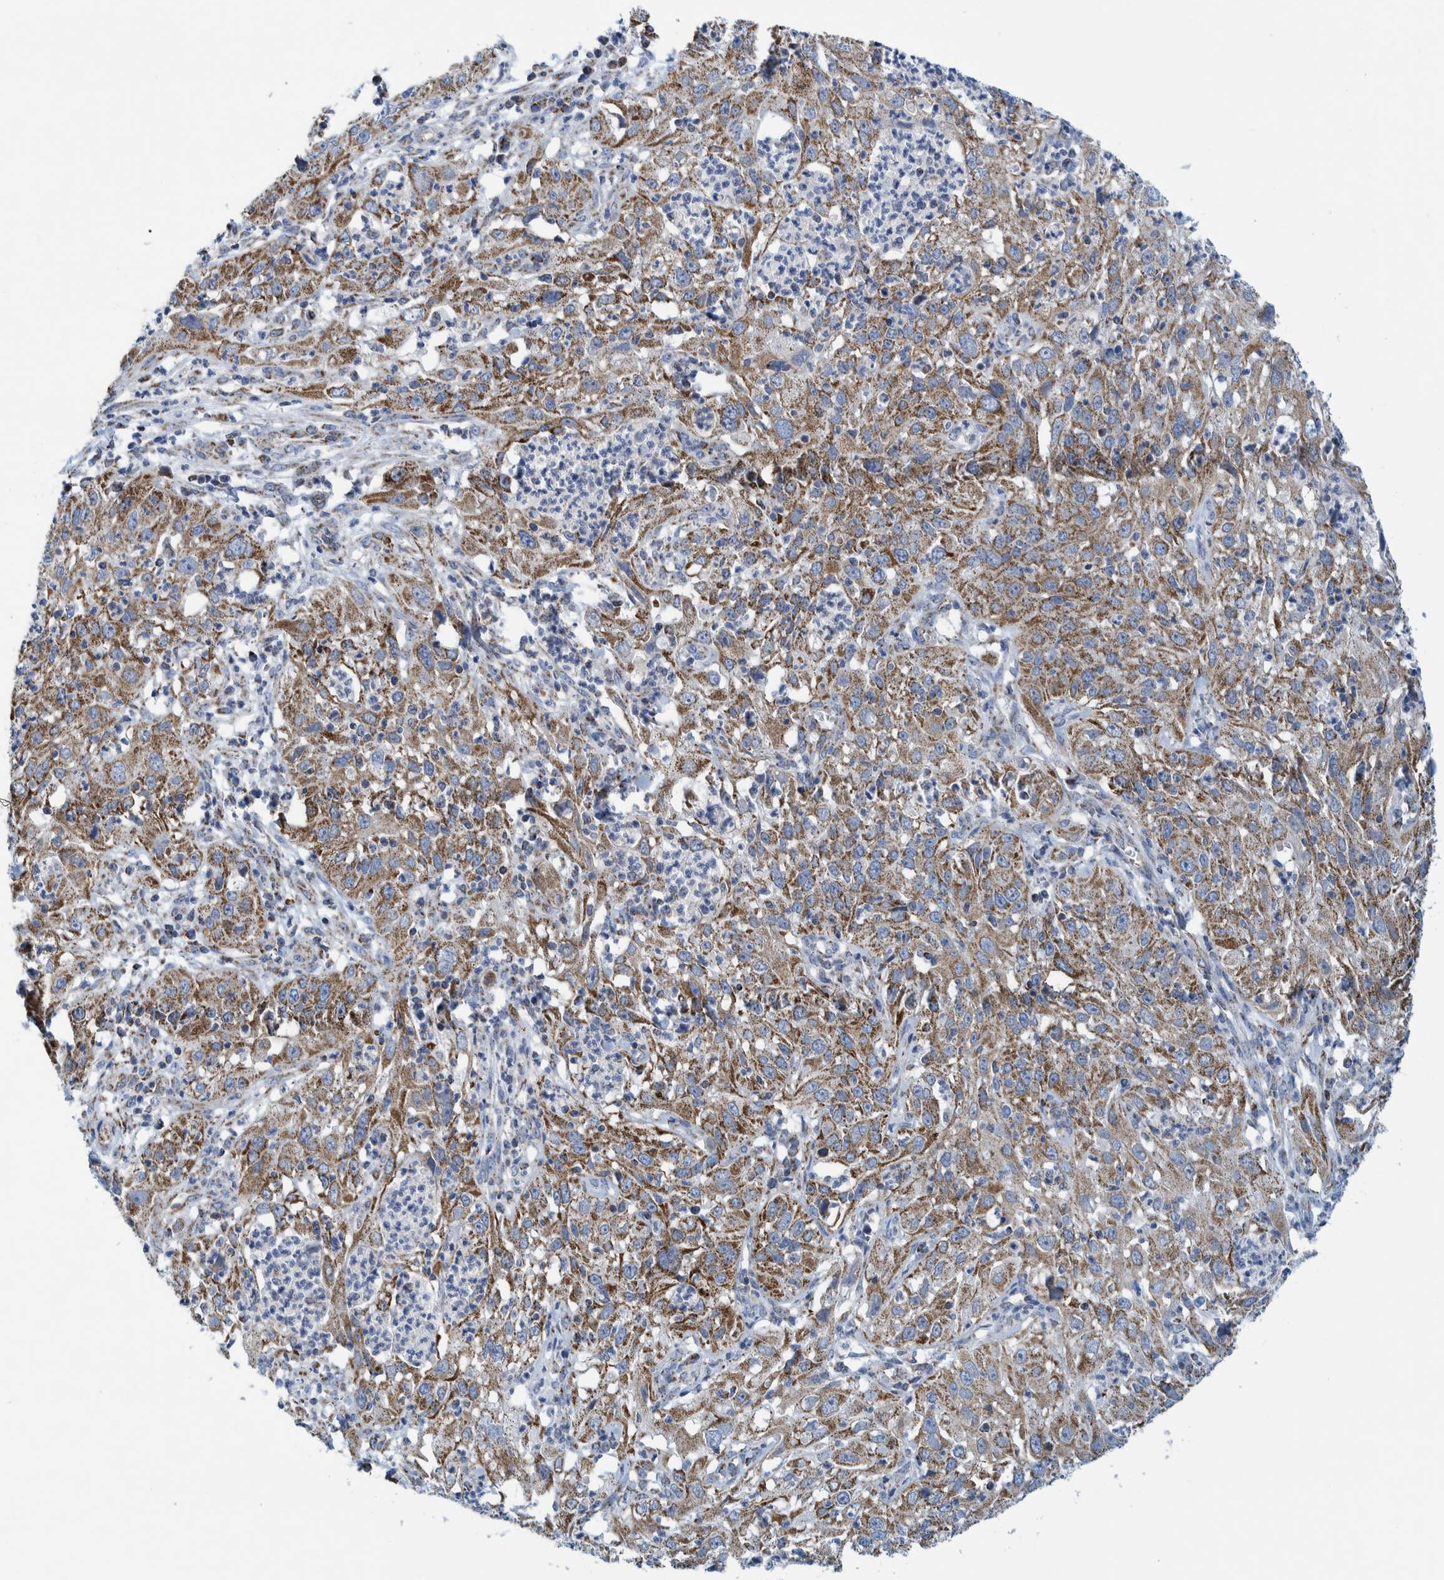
{"staining": {"intensity": "moderate", "quantity": "25%-75%", "location": "cytoplasmic/membranous"}, "tissue": "cervical cancer", "cell_type": "Tumor cells", "image_type": "cancer", "snomed": [{"axis": "morphology", "description": "Squamous cell carcinoma, NOS"}, {"axis": "topography", "description": "Cervix"}], "caption": "Protein staining demonstrates moderate cytoplasmic/membranous staining in about 25%-75% of tumor cells in cervical squamous cell carcinoma. Using DAB (brown) and hematoxylin (blue) stains, captured at high magnification using brightfield microscopy.", "gene": "MRPS7", "patient": {"sex": "female", "age": 32}}